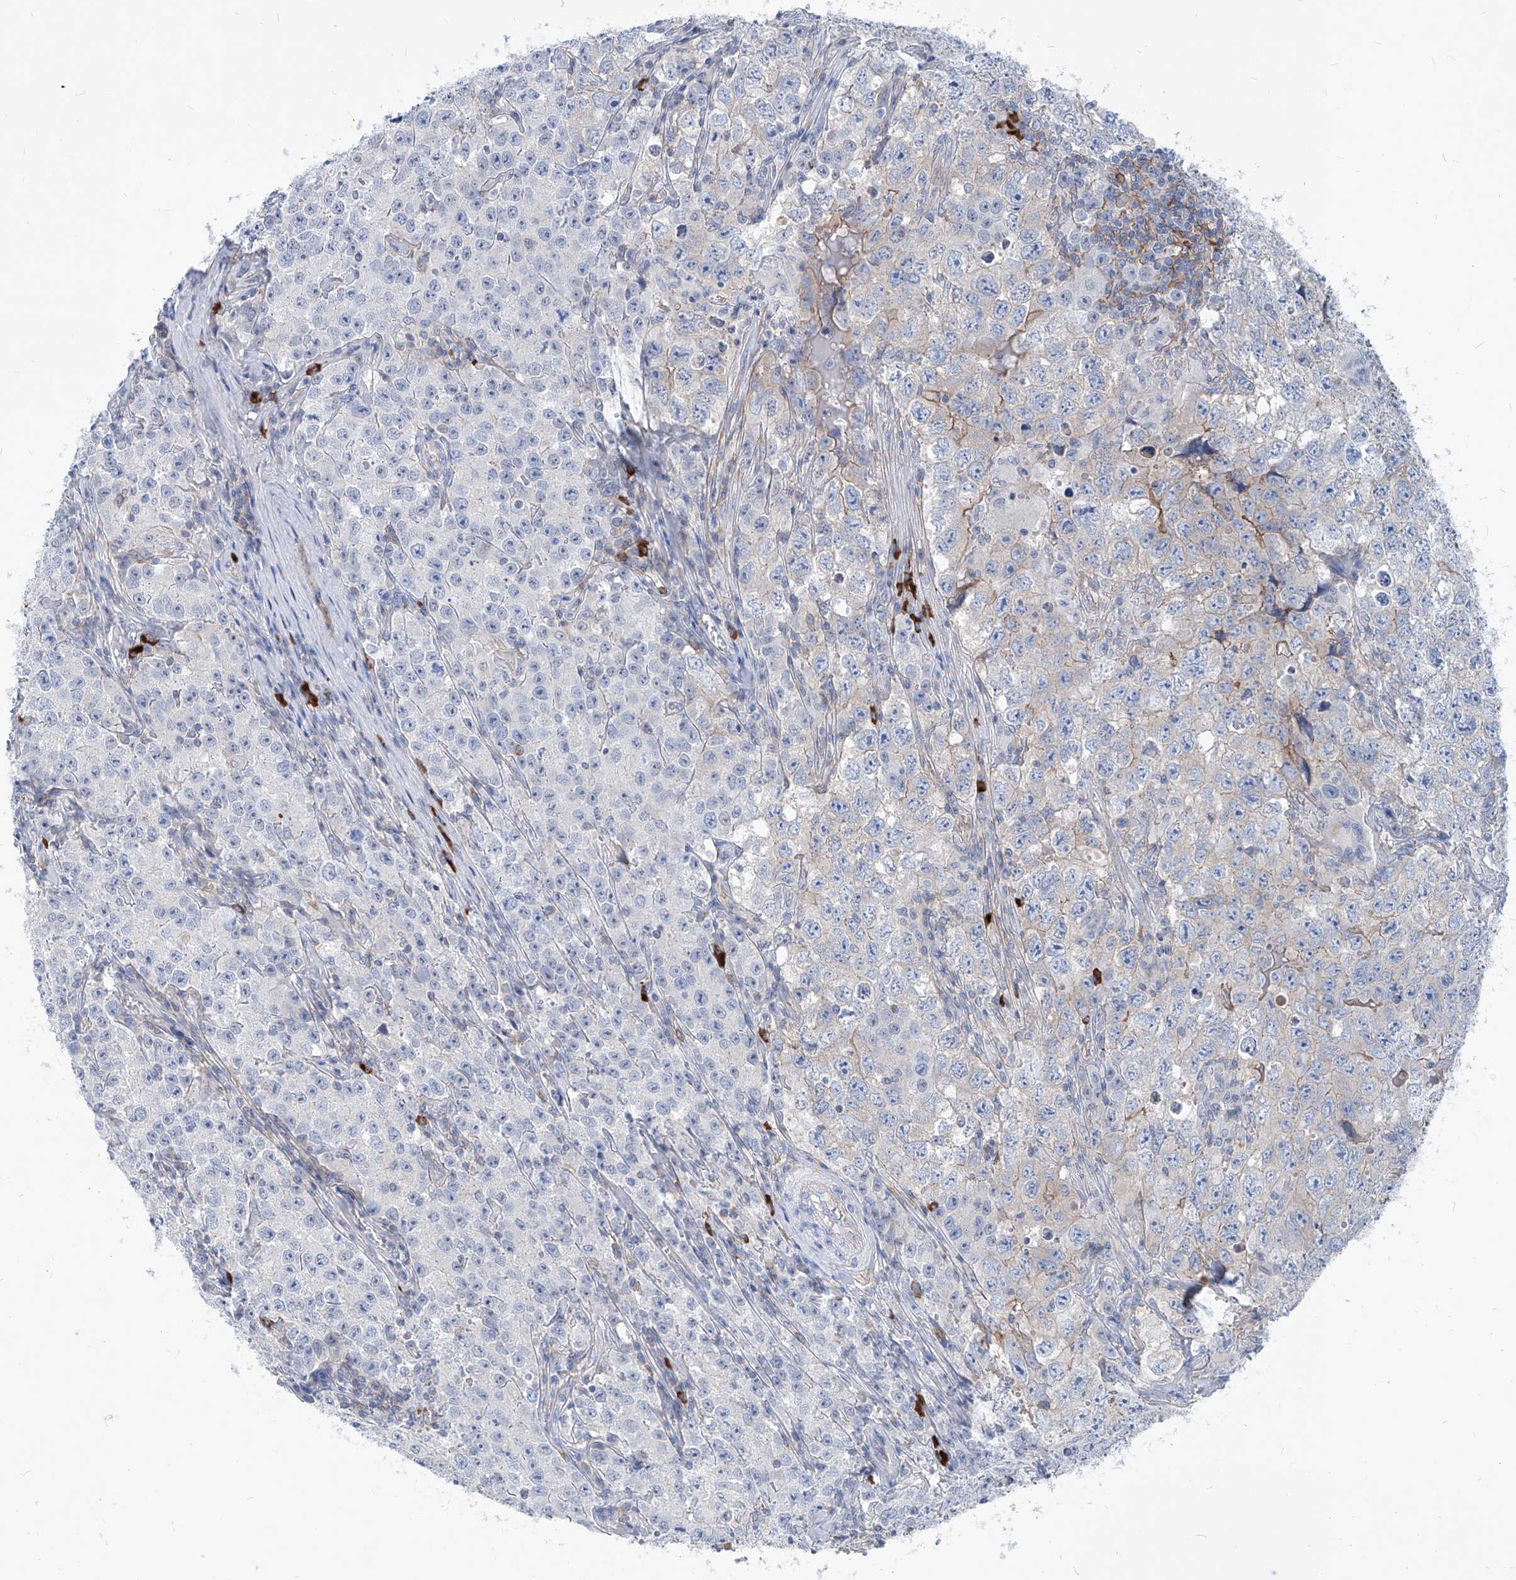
{"staining": {"intensity": "negative", "quantity": "none", "location": "none"}, "tissue": "testis cancer", "cell_type": "Tumor cells", "image_type": "cancer", "snomed": [{"axis": "morphology", "description": "Seminoma, NOS"}, {"axis": "morphology", "description": "Carcinoma, Embryonal, NOS"}, {"axis": "topography", "description": "Testis"}], "caption": "A high-resolution photomicrograph shows immunohistochemistry staining of testis cancer (seminoma), which shows no significant positivity in tumor cells.", "gene": "AKAP10", "patient": {"sex": "male", "age": 43}}